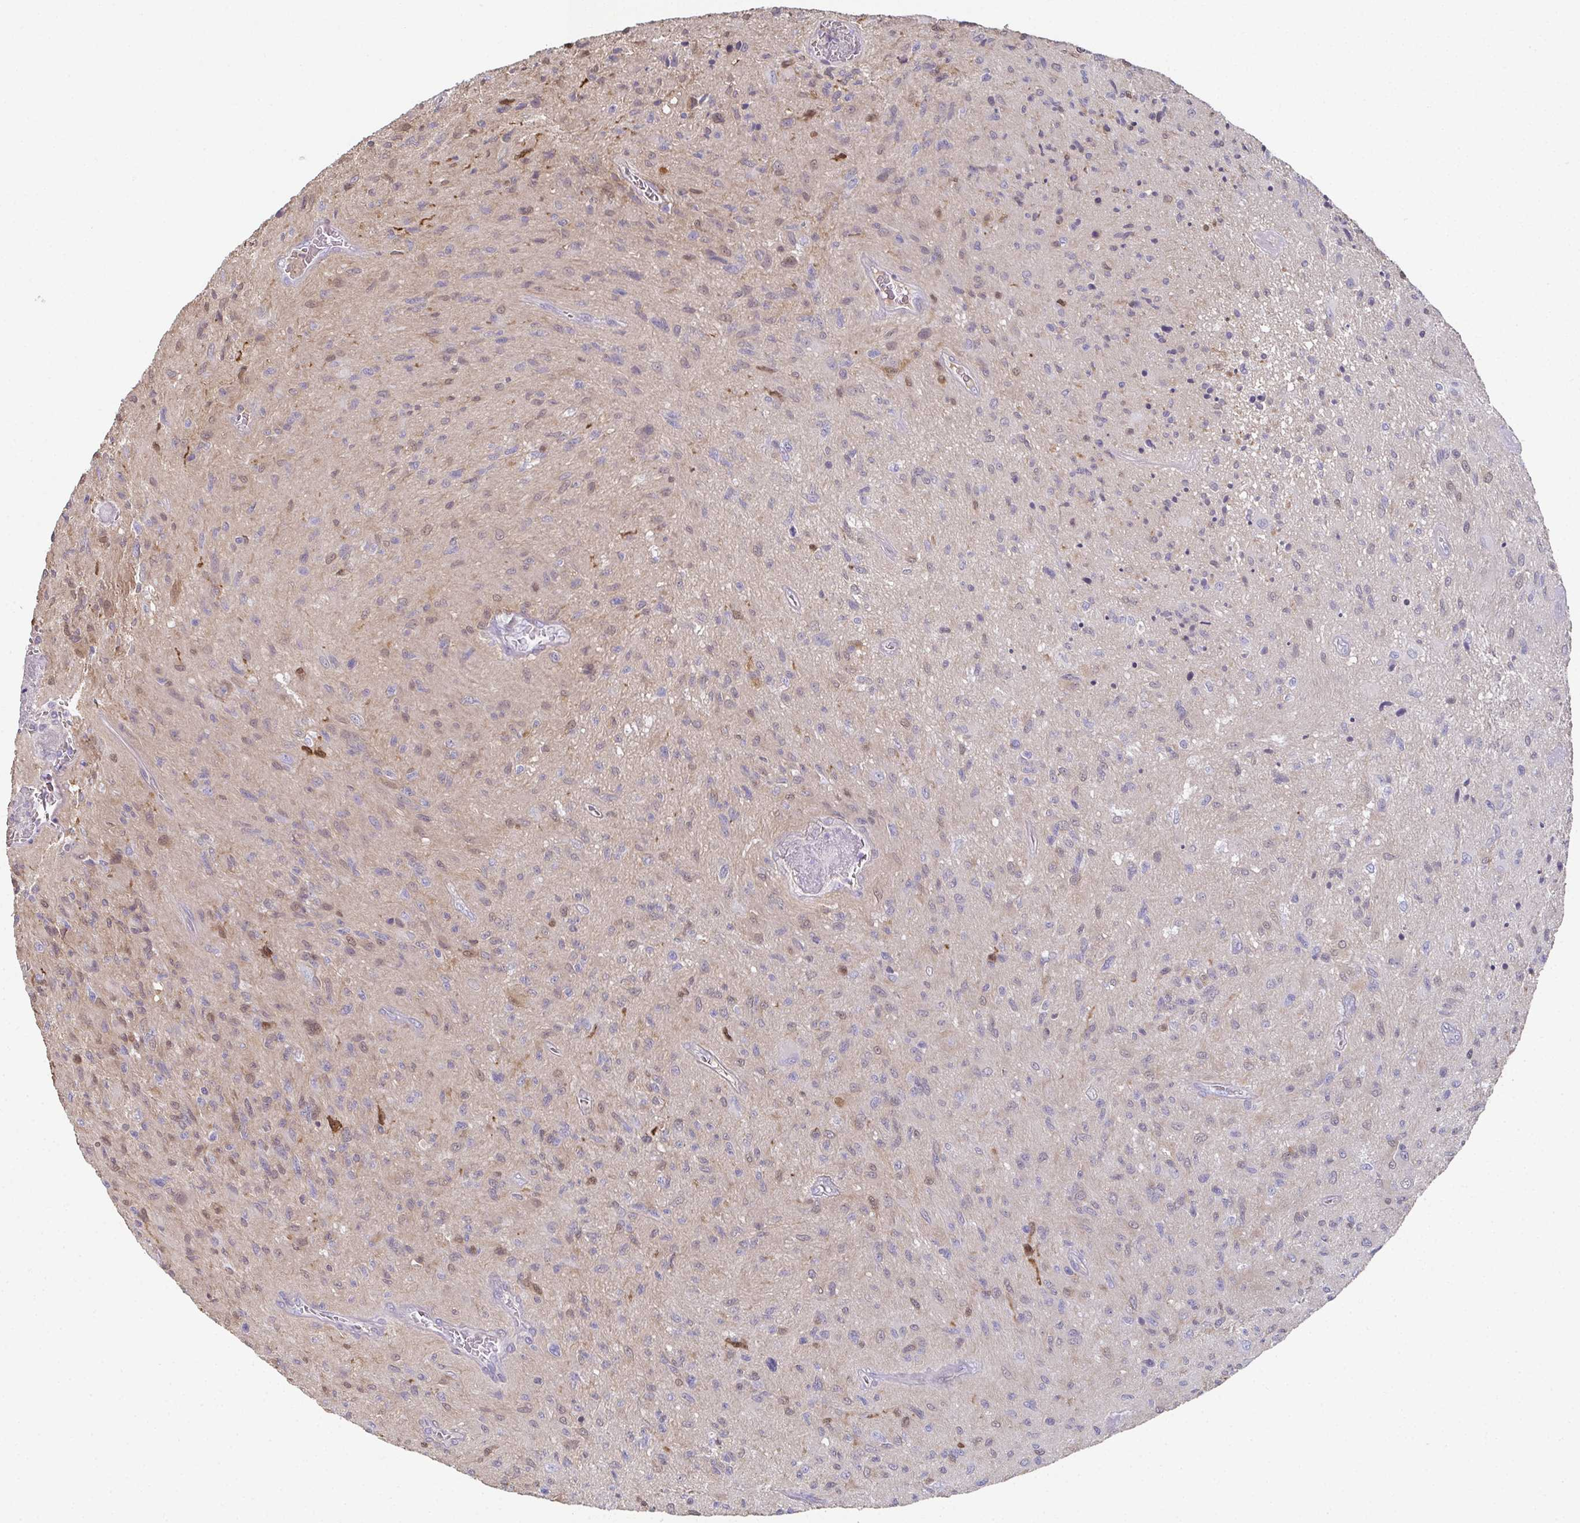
{"staining": {"intensity": "weak", "quantity": "<25%", "location": "nuclear"}, "tissue": "glioma", "cell_type": "Tumor cells", "image_type": "cancer", "snomed": [{"axis": "morphology", "description": "Glioma, malignant, High grade"}, {"axis": "topography", "description": "Brain"}], "caption": "High magnification brightfield microscopy of high-grade glioma (malignant) stained with DAB (brown) and counterstained with hematoxylin (blue): tumor cells show no significant expression. Nuclei are stained in blue.", "gene": "RBP1", "patient": {"sex": "male", "age": 54}}